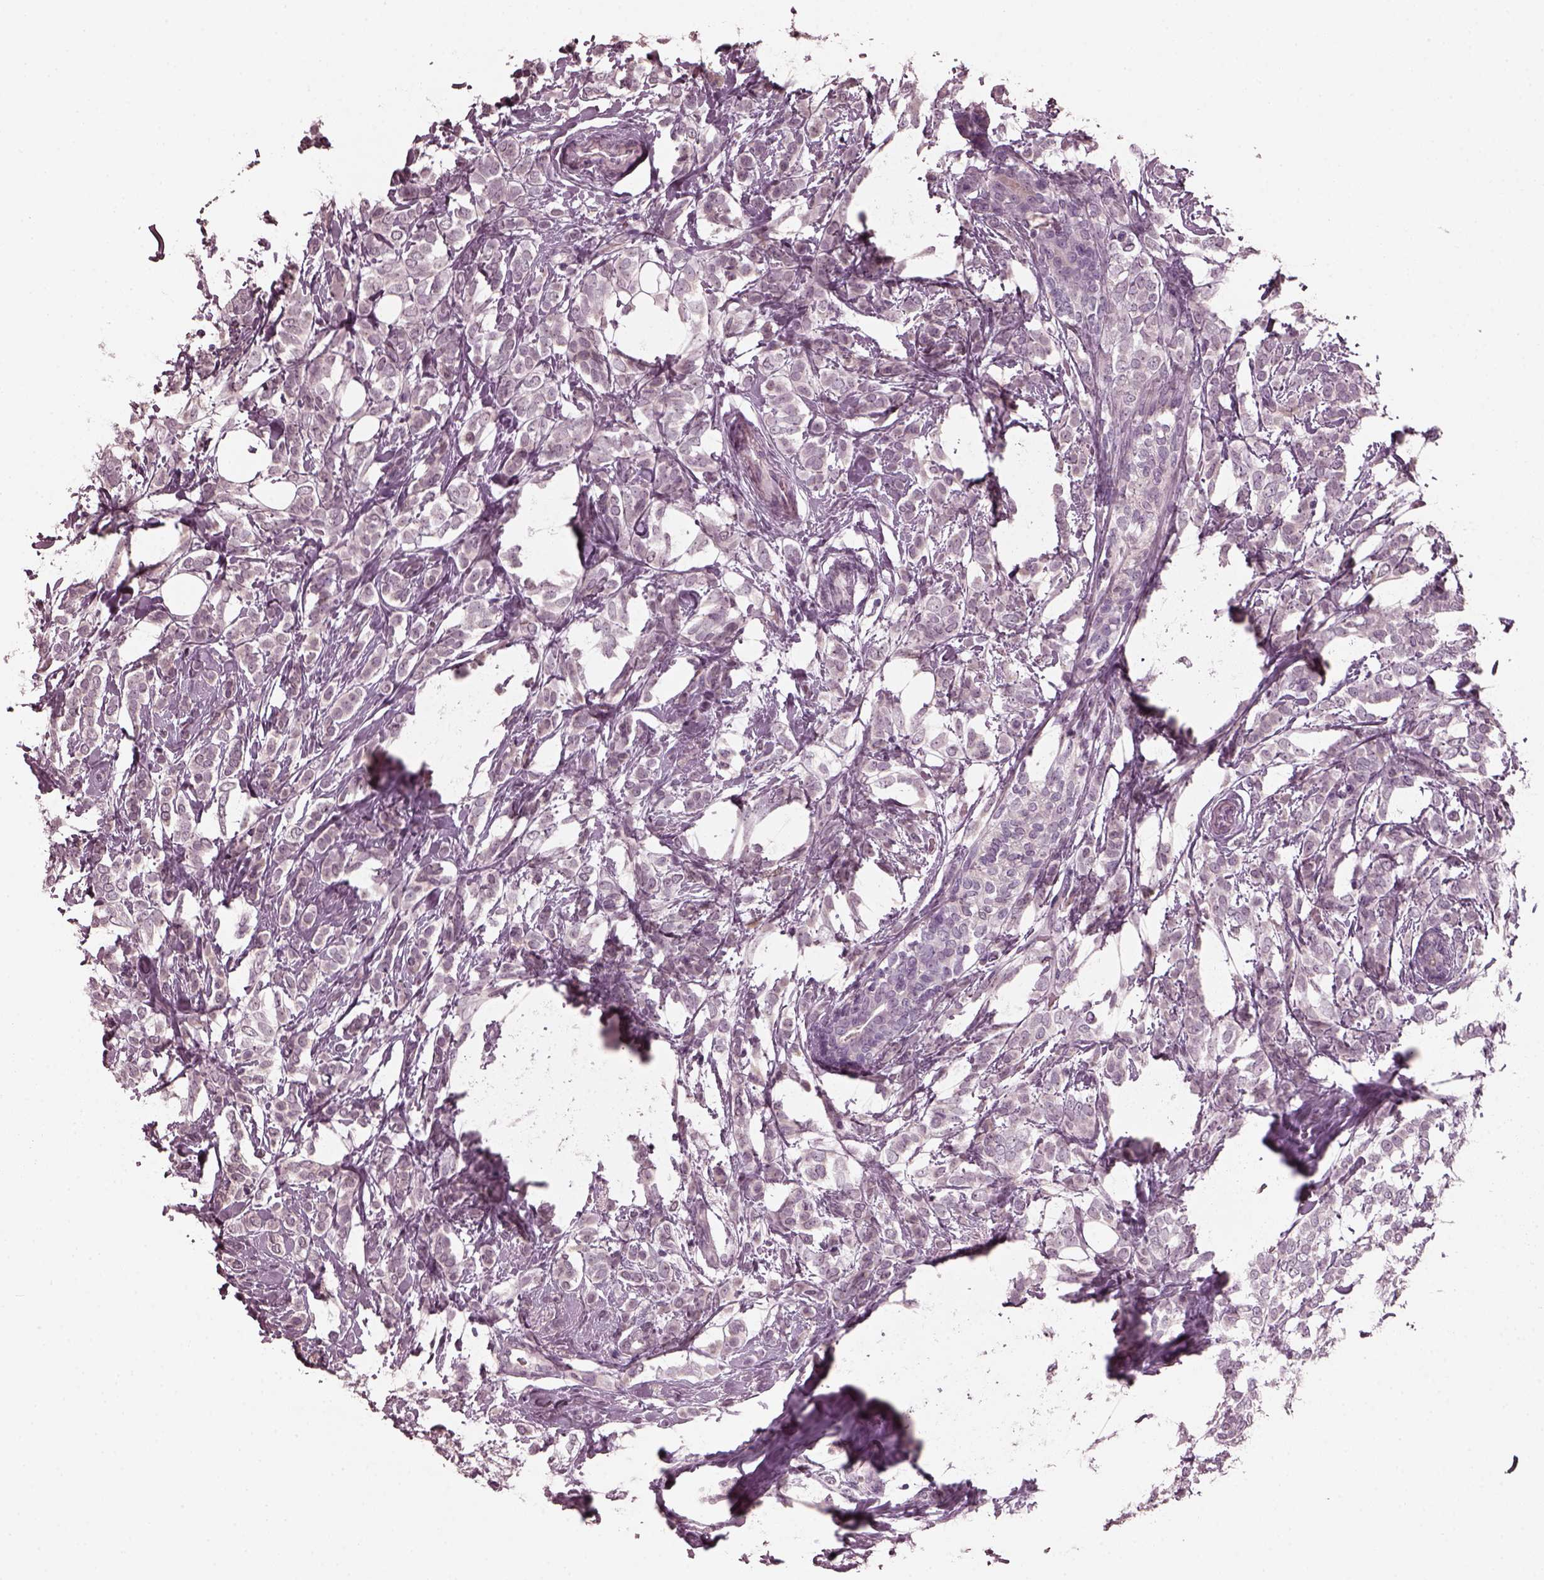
{"staining": {"intensity": "negative", "quantity": "none", "location": "none"}, "tissue": "breast cancer", "cell_type": "Tumor cells", "image_type": "cancer", "snomed": [{"axis": "morphology", "description": "Lobular carcinoma"}, {"axis": "topography", "description": "Breast"}], "caption": "Breast lobular carcinoma stained for a protein using IHC reveals no expression tumor cells.", "gene": "RCVRN", "patient": {"sex": "female", "age": 49}}